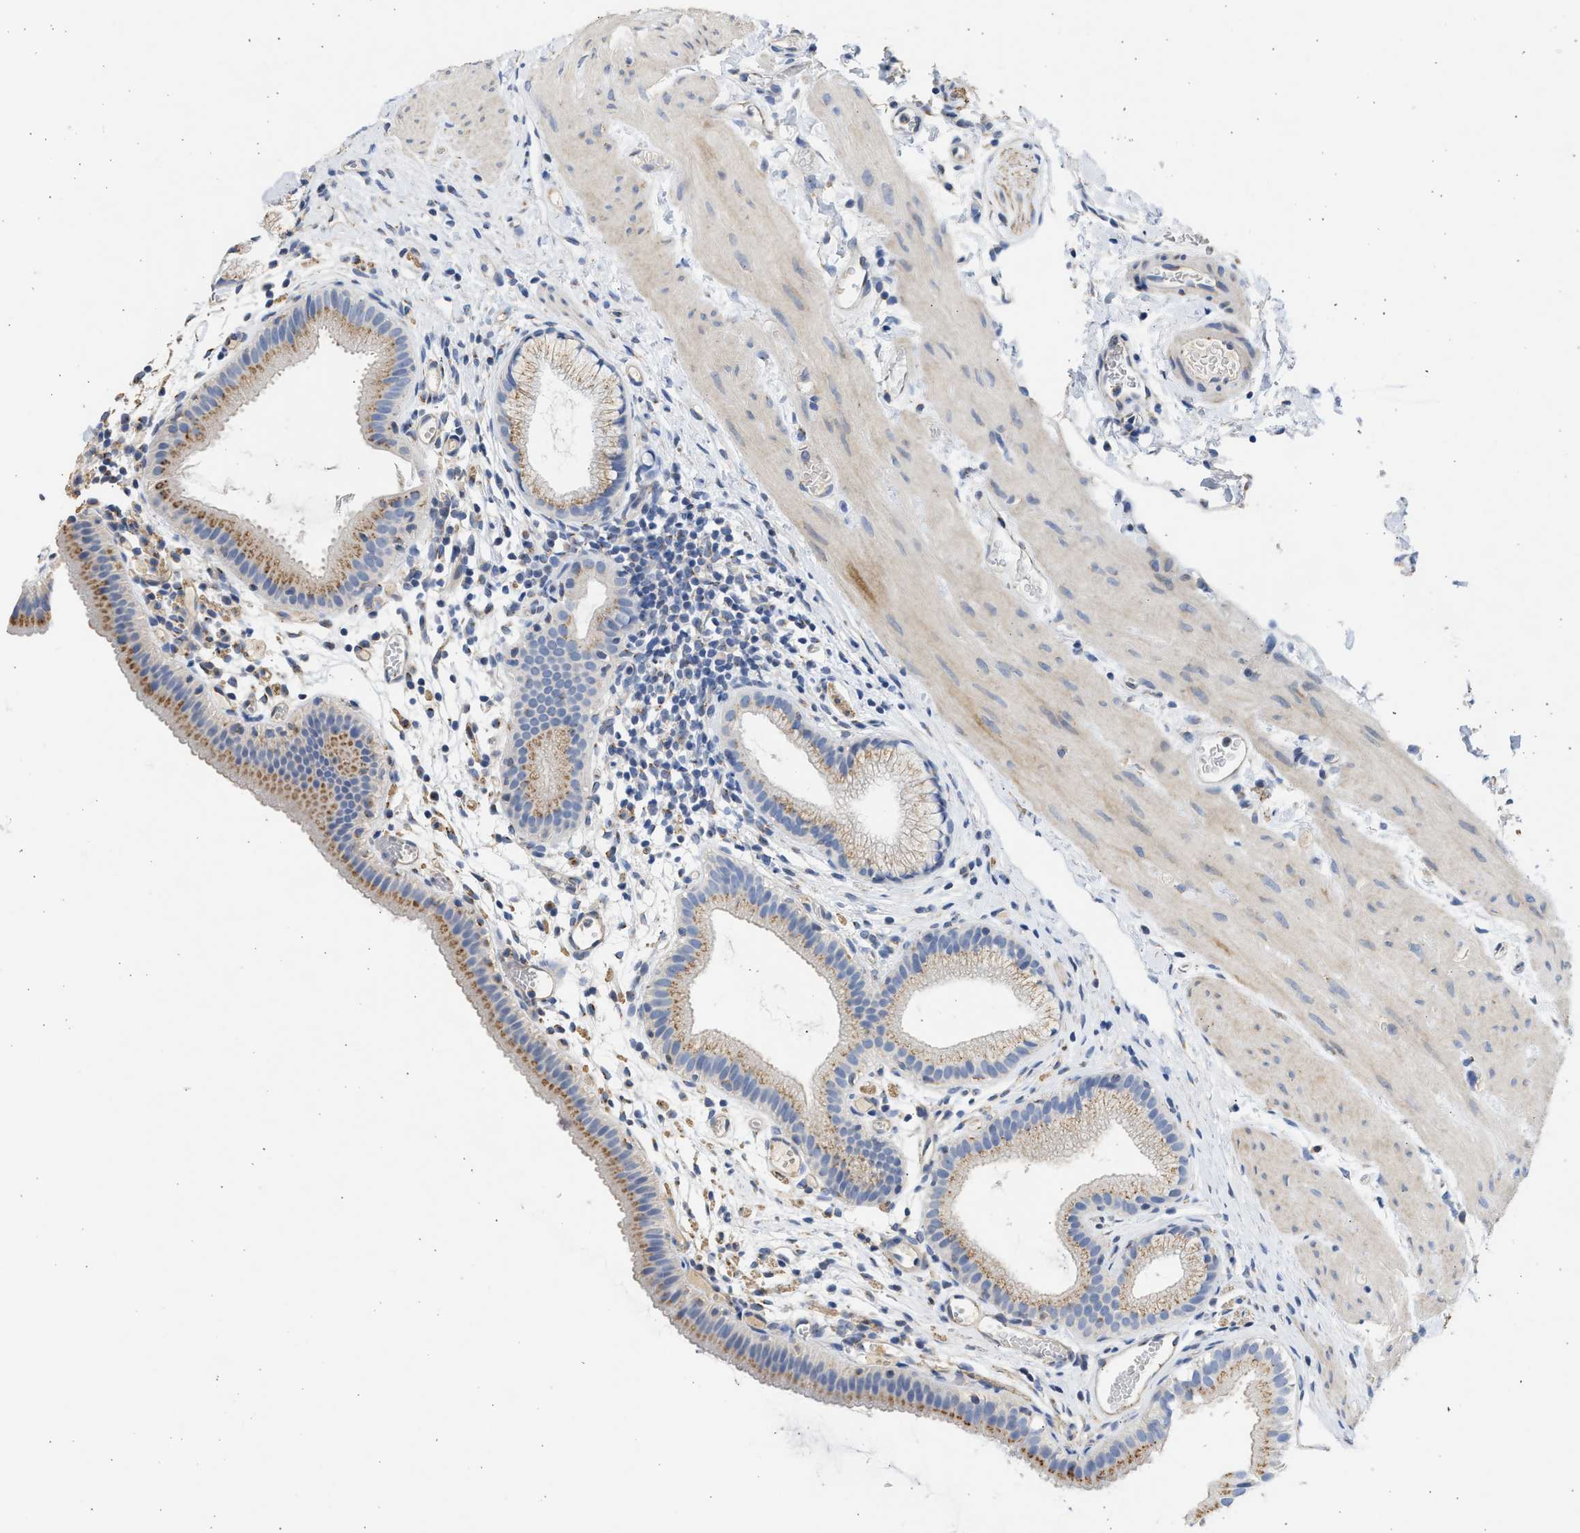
{"staining": {"intensity": "moderate", "quantity": ">75%", "location": "cytoplasmic/membranous"}, "tissue": "gallbladder", "cell_type": "Glandular cells", "image_type": "normal", "snomed": [{"axis": "morphology", "description": "Normal tissue, NOS"}, {"axis": "topography", "description": "Gallbladder"}], "caption": "IHC micrograph of unremarkable human gallbladder stained for a protein (brown), which displays medium levels of moderate cytoplasmic/membranous positivity in about >75% of glandular cells.", "gene": "IPO8", "patient": {"sex": "female", "age": 26}}